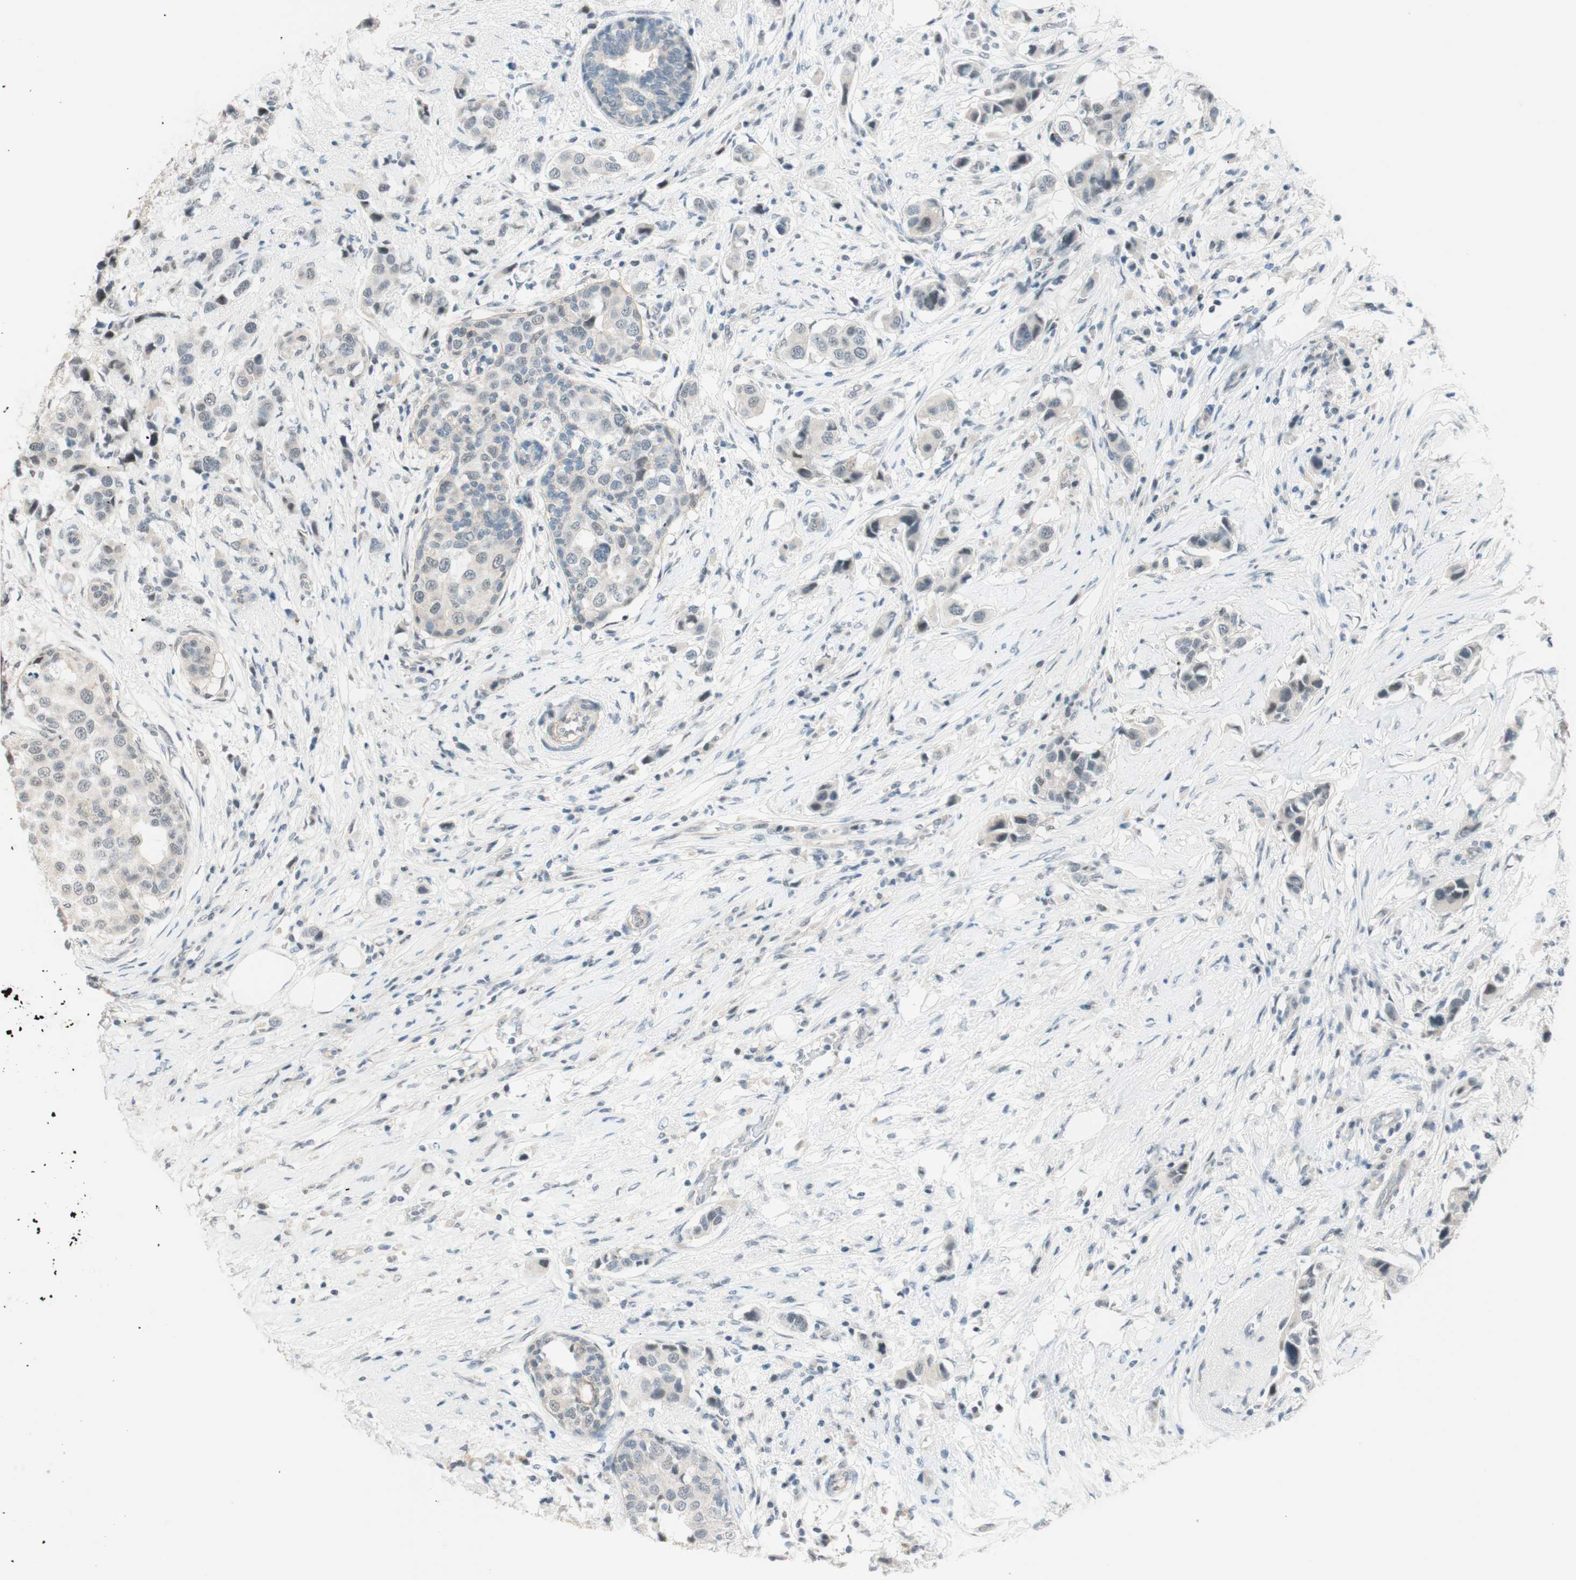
{"staining": {"intensity": "weak", "quantity": "<25%", "location": "nuclear"}, "tissue": "breast cancer", "cell_type": "Tumor cells", "image_type": "cancer", "snomed": [{"axis": "morphology", "description": "Normal tissue, NOS"}, {"axis": "morphology", "description": "Duct carcinoma"}, {"axis": "topography", "description": "Breast"}], "caption": "Immunohistochemistry of breast invasive ductal carcinoma demonstrates no expression in tumor cells.", "gene": "JPH1", "patient": {"sex": "female", "age": 50}}